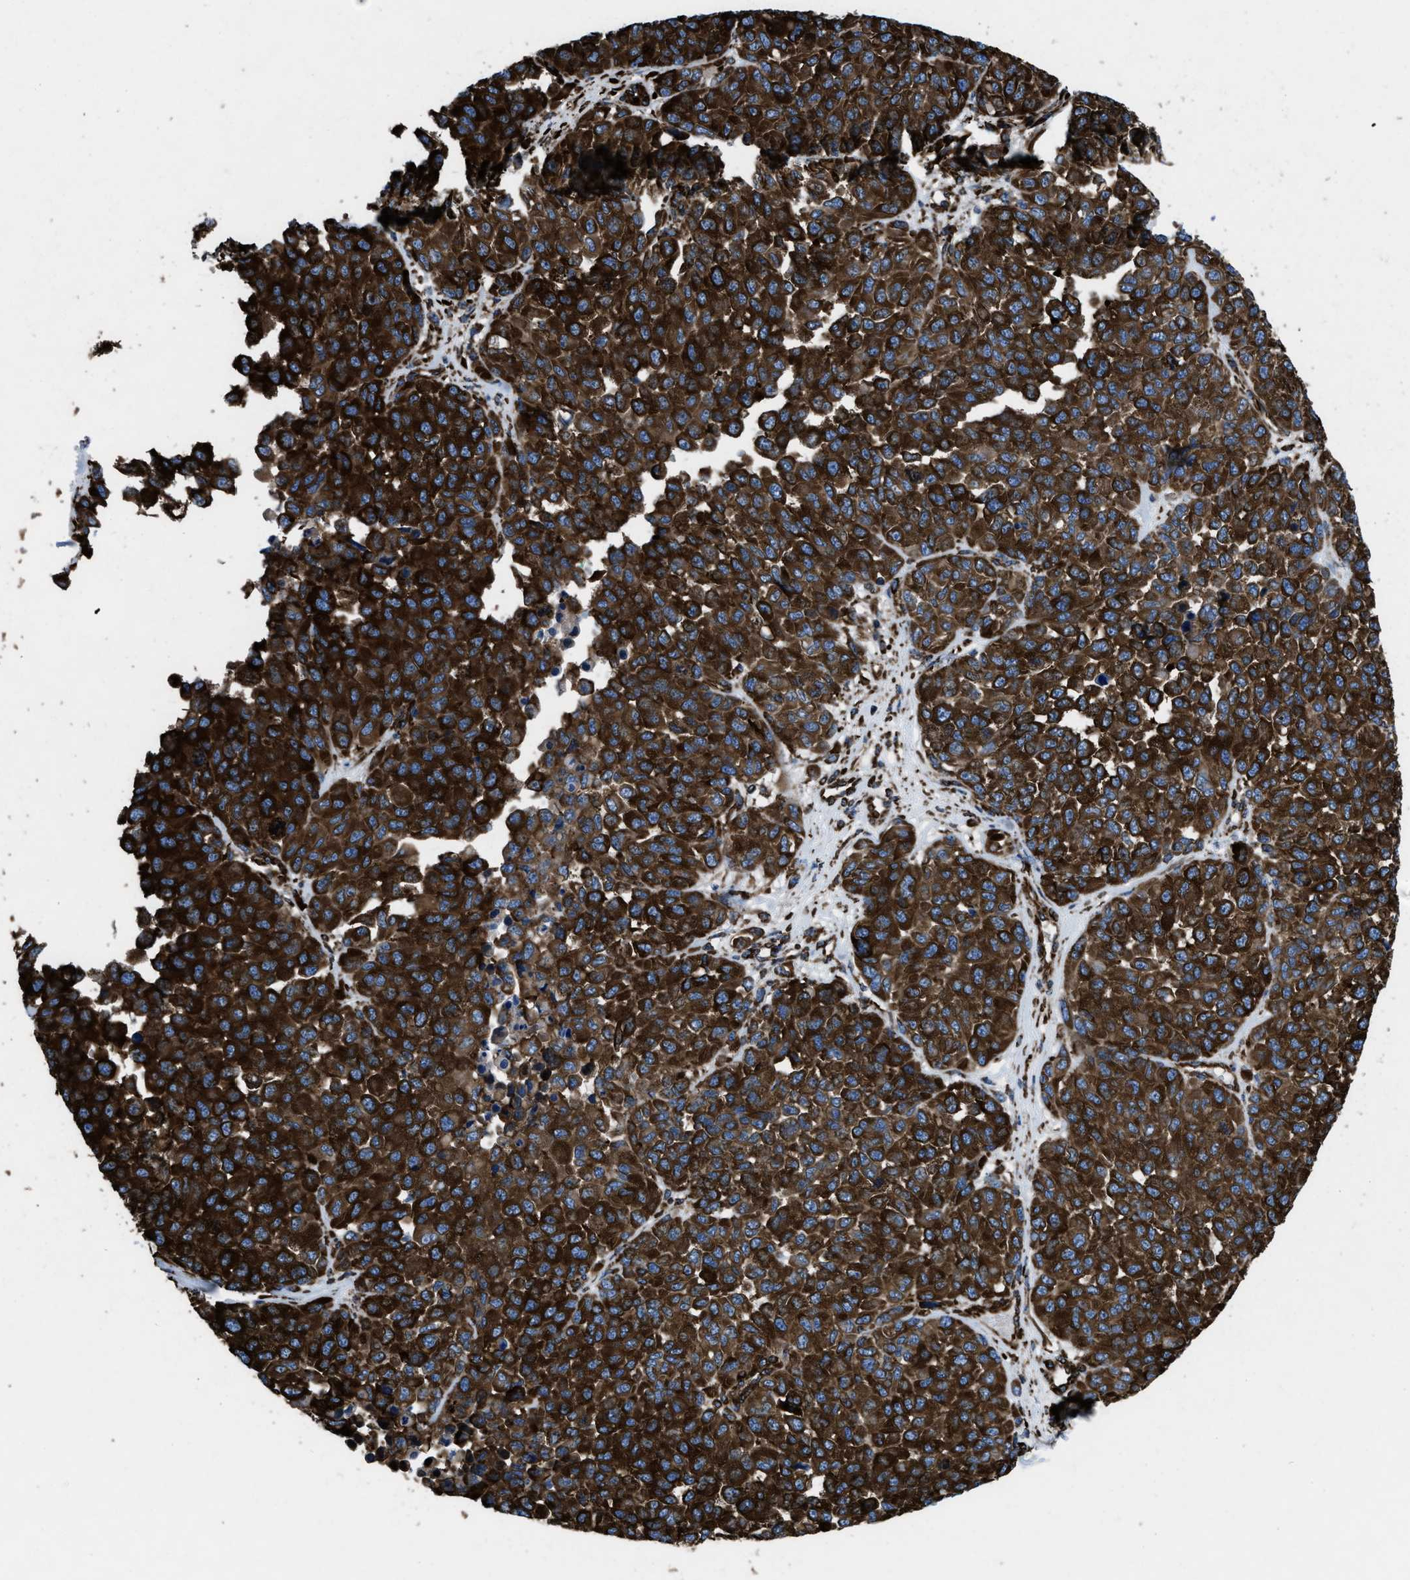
{"staining": {"intensity": "strong", "quantity": ">75%", "location": "cytoplasmic/membranous"}, "tissue": "melanoma", "cell_type": "Tumor cells", "image_type": "cancer", "snomed": [{"axis": "morphology", "description": "Malignant melanoma, NOS"}, {"axis": "topography", "description": "Skin"}], "caption": "Immunohistochemical staining of malignant melanoma shows high levels of strong cytoplasmic/membranous protein staining in approximately >75% of tumor cells.", "gene": "CAPRIN1", "patient": {"sex": "male", "age": 62}}